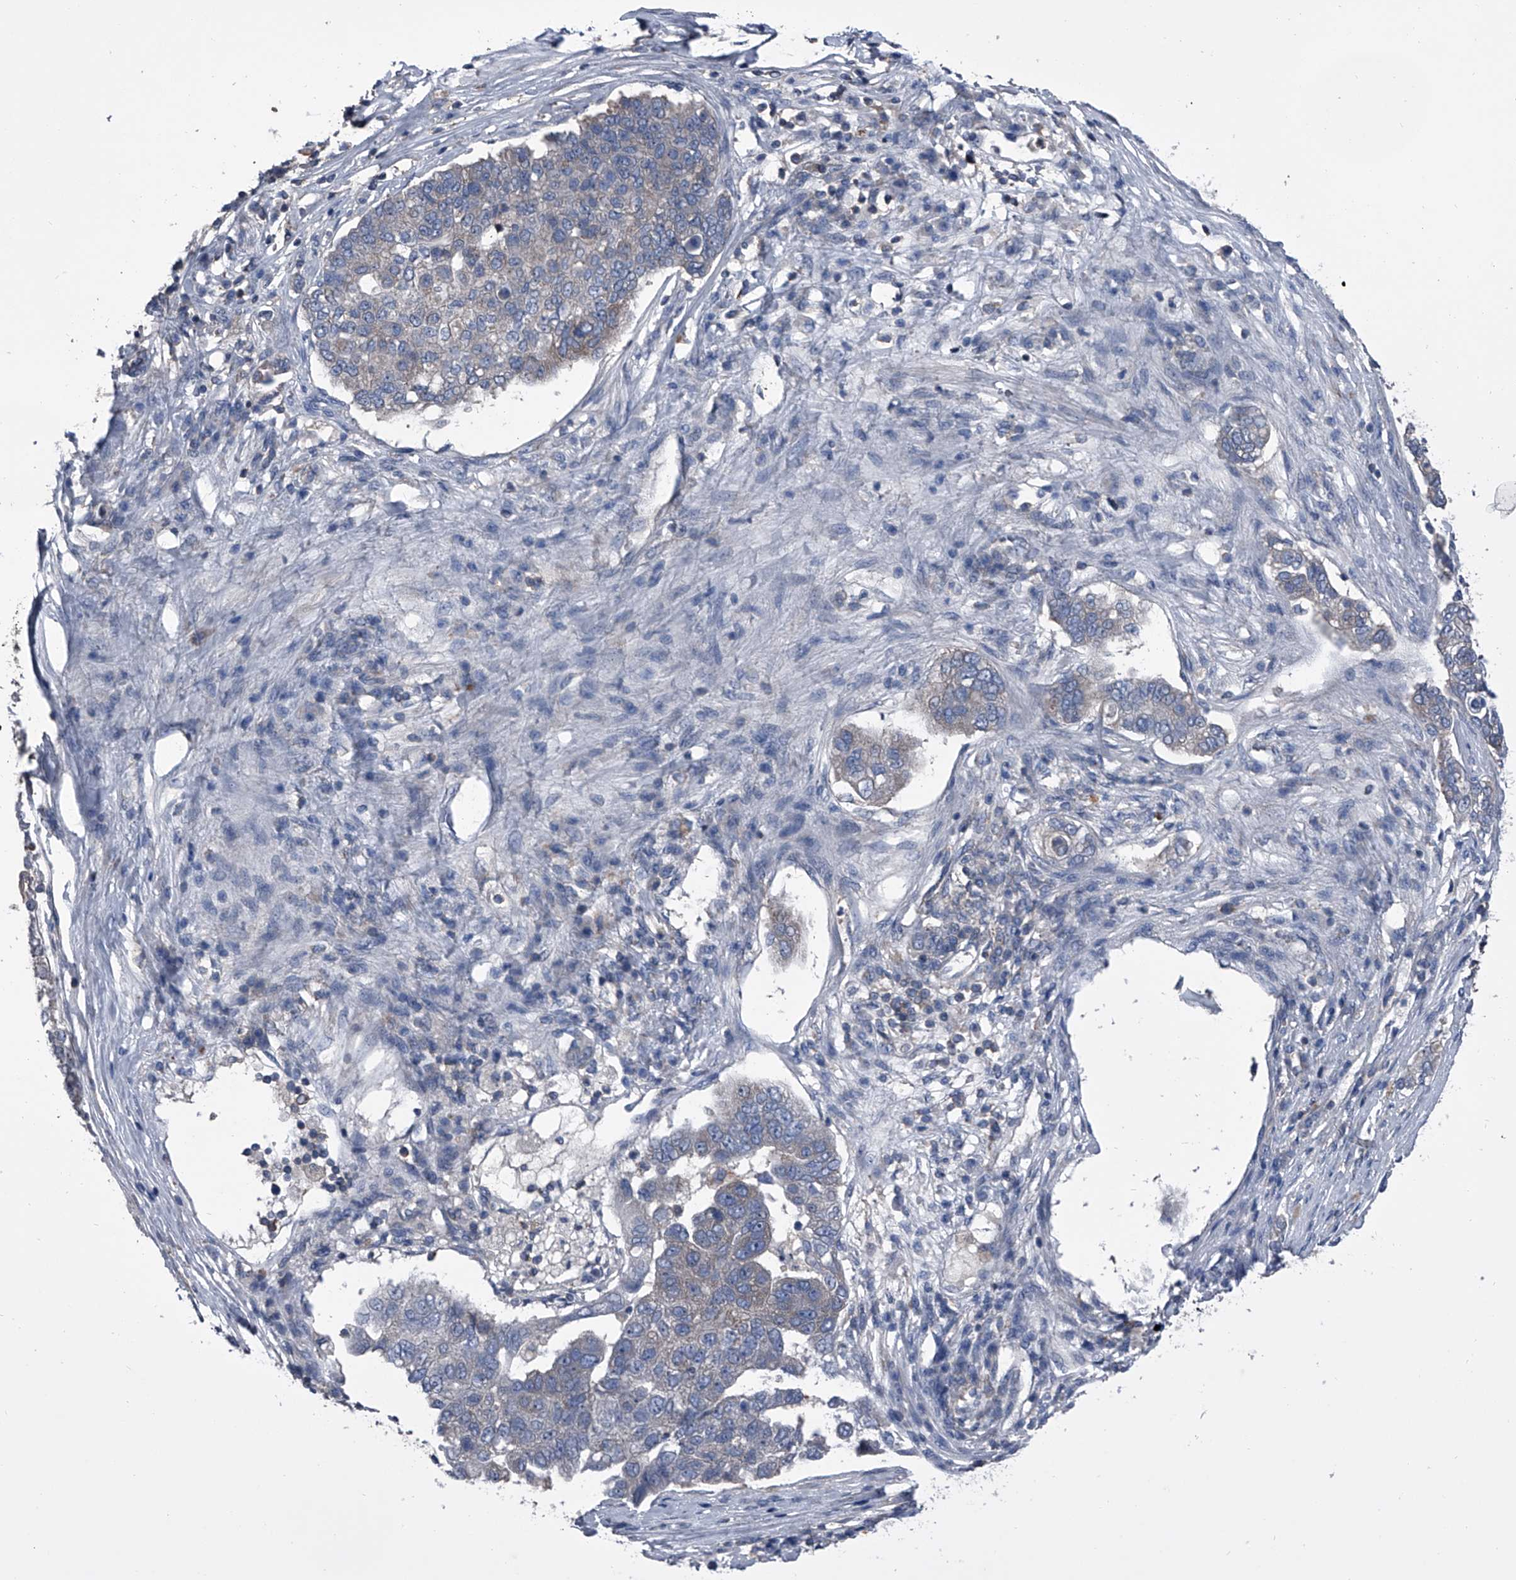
{"staining": {"intensity": "negative", "quantity": "none", "location": "none"}, "tissue": "pancreatic cancer", "cell_type": "Tumor cells", "image_type": "cancer", "snomed": [{"axis": "morphology", "description": "Adenocarcinoma, NOS"}, {"axis": "topography", "description": "Pancreas"}], "caption": "IHC histopathology image of neoplastic tissue: pancreatic cancer (adenocarcinoma) stained with DAB exhibits no significant protein positivity in tumor cells. (Stains: DAB (3,3'-diaminobenzidine) immunohistochemistry with hematoxylin counter stain, Microscopy: brightfield microscopy at high magnification).", "gene": "PIP5K1A", "patient": {"sex": "female", "age": 61}}